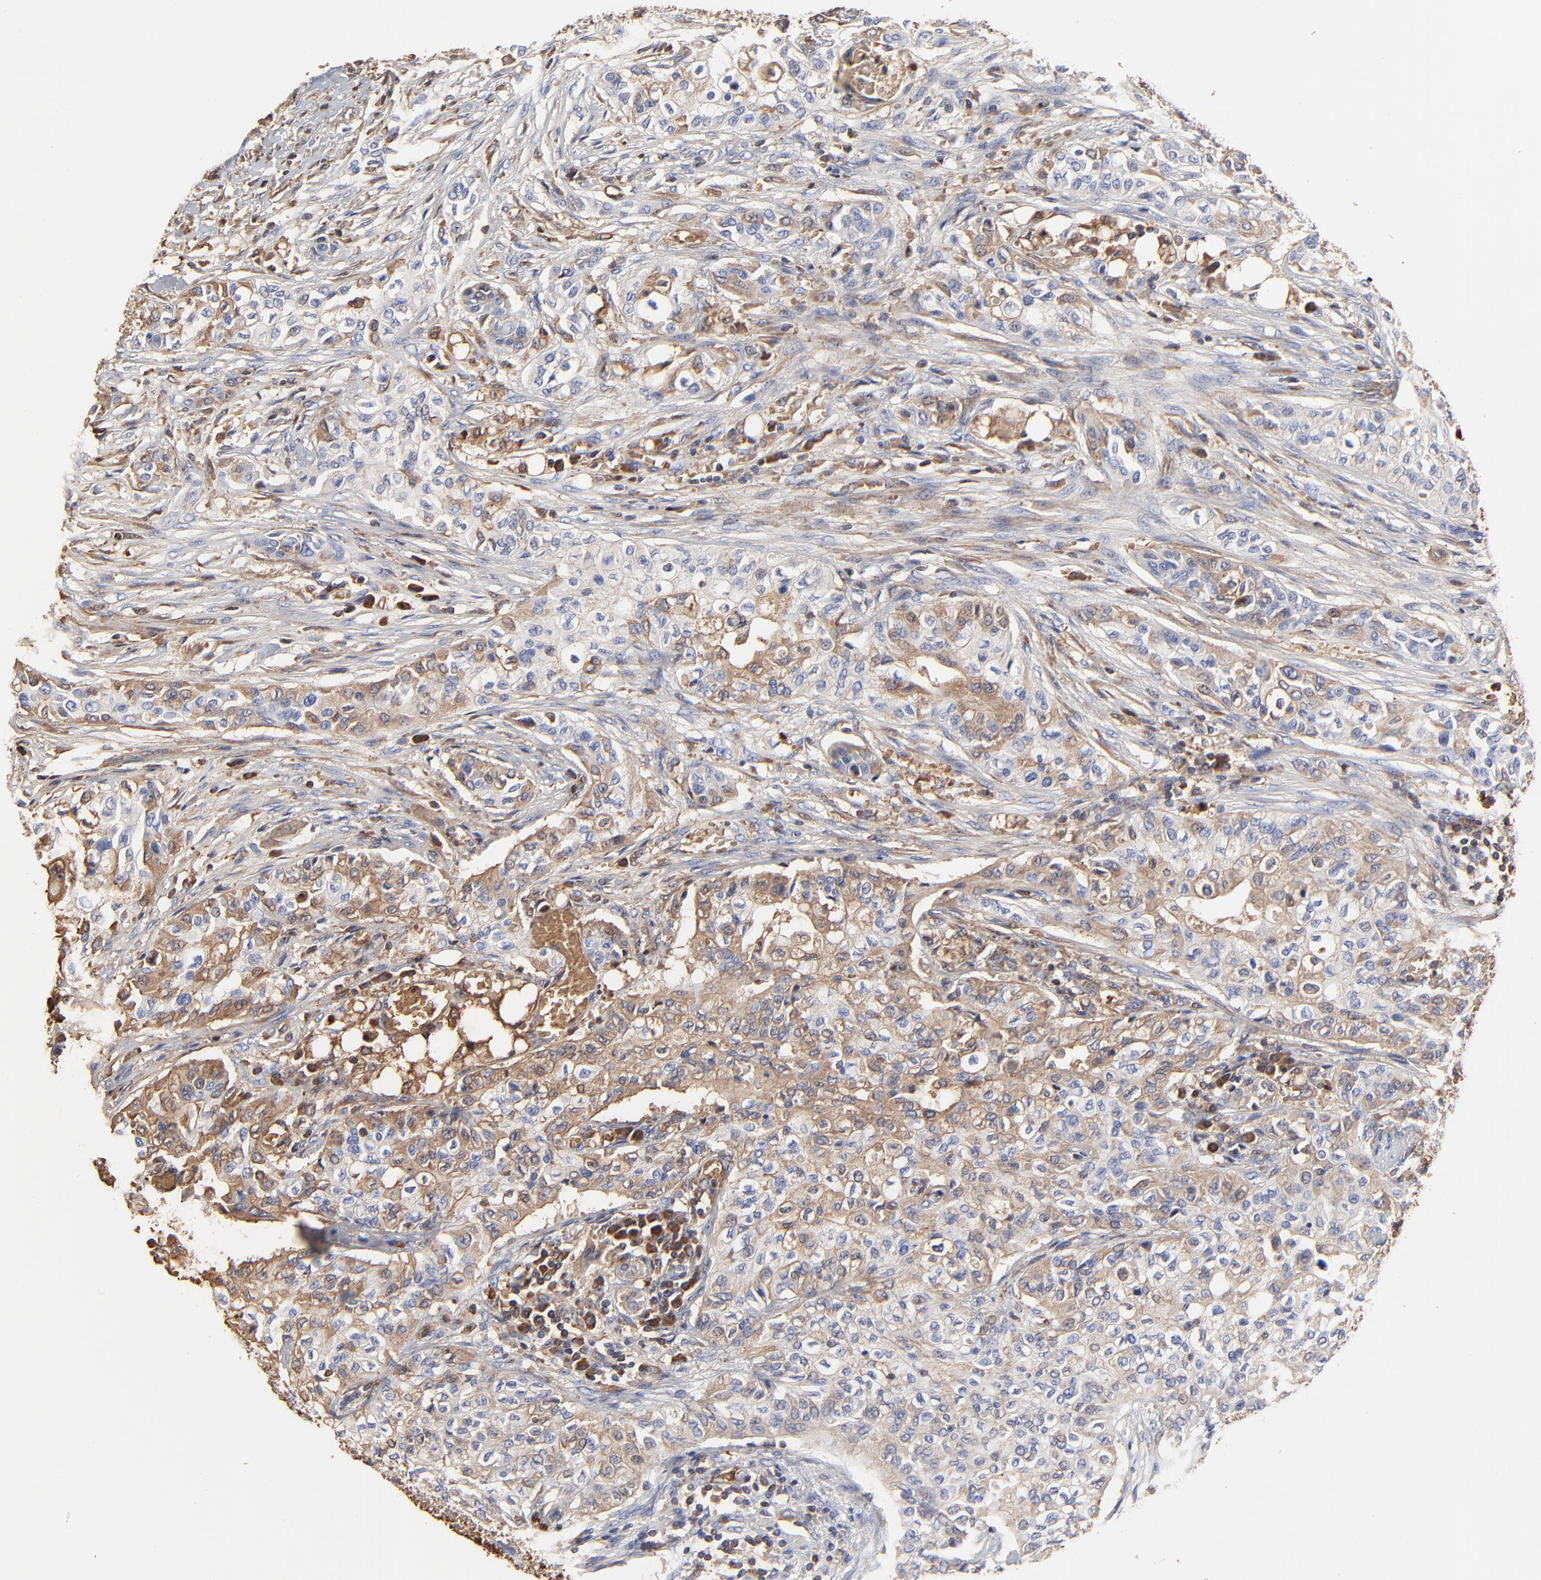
{"staining": {"intensity": "moderate", "quantity": "25%-75%", "location": "cytoplasmic/membranous"}, "tissue": "urothelial cancer", "cell_type": "Tumor cells", "image_type": "cancer", "snomed": [{"axis": "morphology", "description": "Urothelial carcinoma, High grade"}, {"axis": "topography", "description": "Urinary bladder"}], "caption": "Immunohistochemical staining of human high-grade urothelial carcinoma exhibits medium levels of moderate cytoplasmic/membranous protein expression in about 25%-75% of tumor cells.", "gene": "PAG1", "patient": {"sex": "male", "age": 74}}